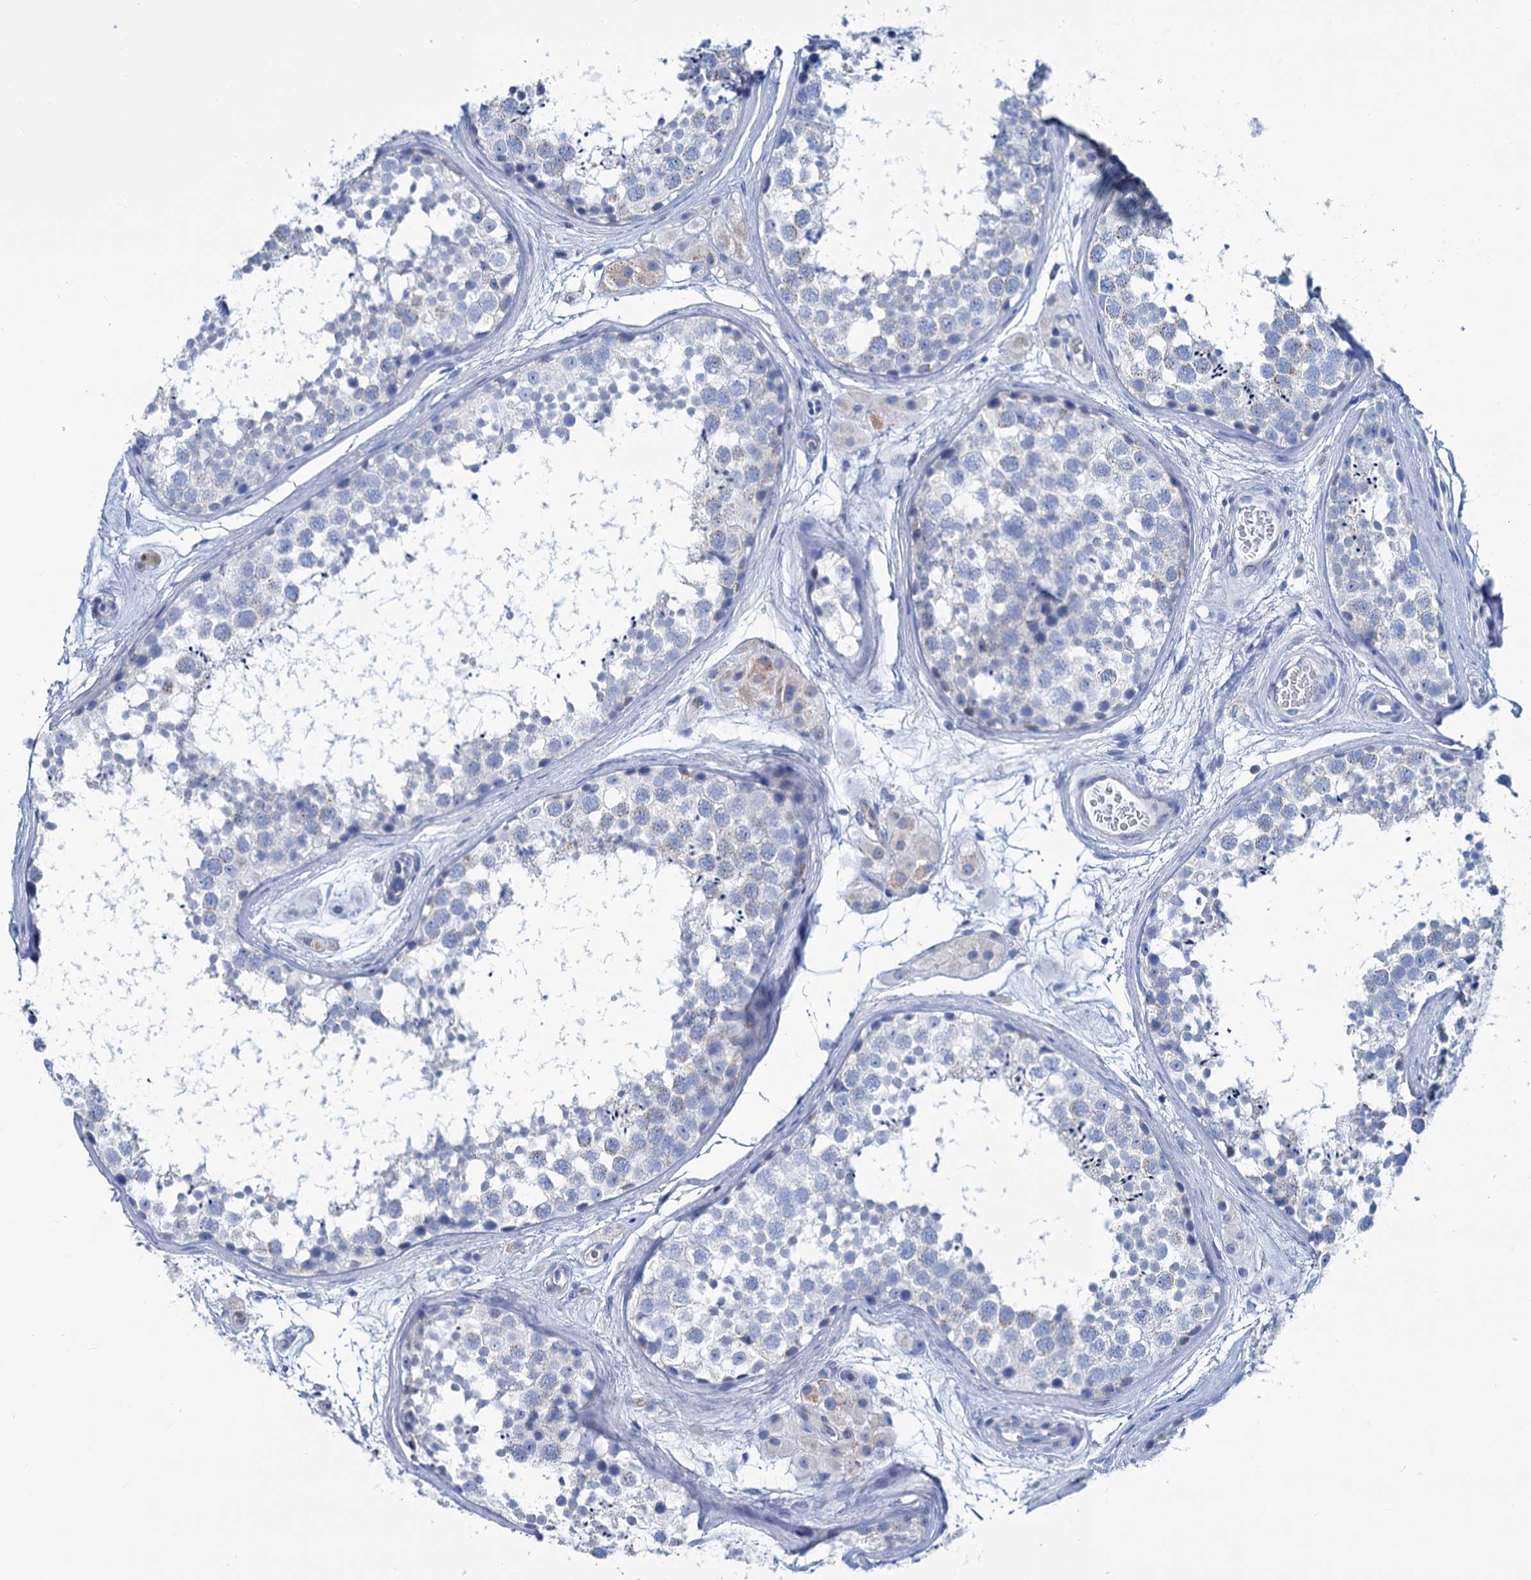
{"staining": {"intensity": "negative", "quantity": "none", "location": "none"}, "tissue": "testis", "cell_type": "Cells in seminiferous ducts", "image_type": "normal", "snomed": [{"axis": "morphology", "description": "Normal tissue, NOS"}, {"axis": "topography", "description": "Testis"}], "caption": "Cells in seminiferous ducts show no significant positivity in normal testis.", "gene": "SLC1A3", "patient": {"sex": "male", "age": 56}}